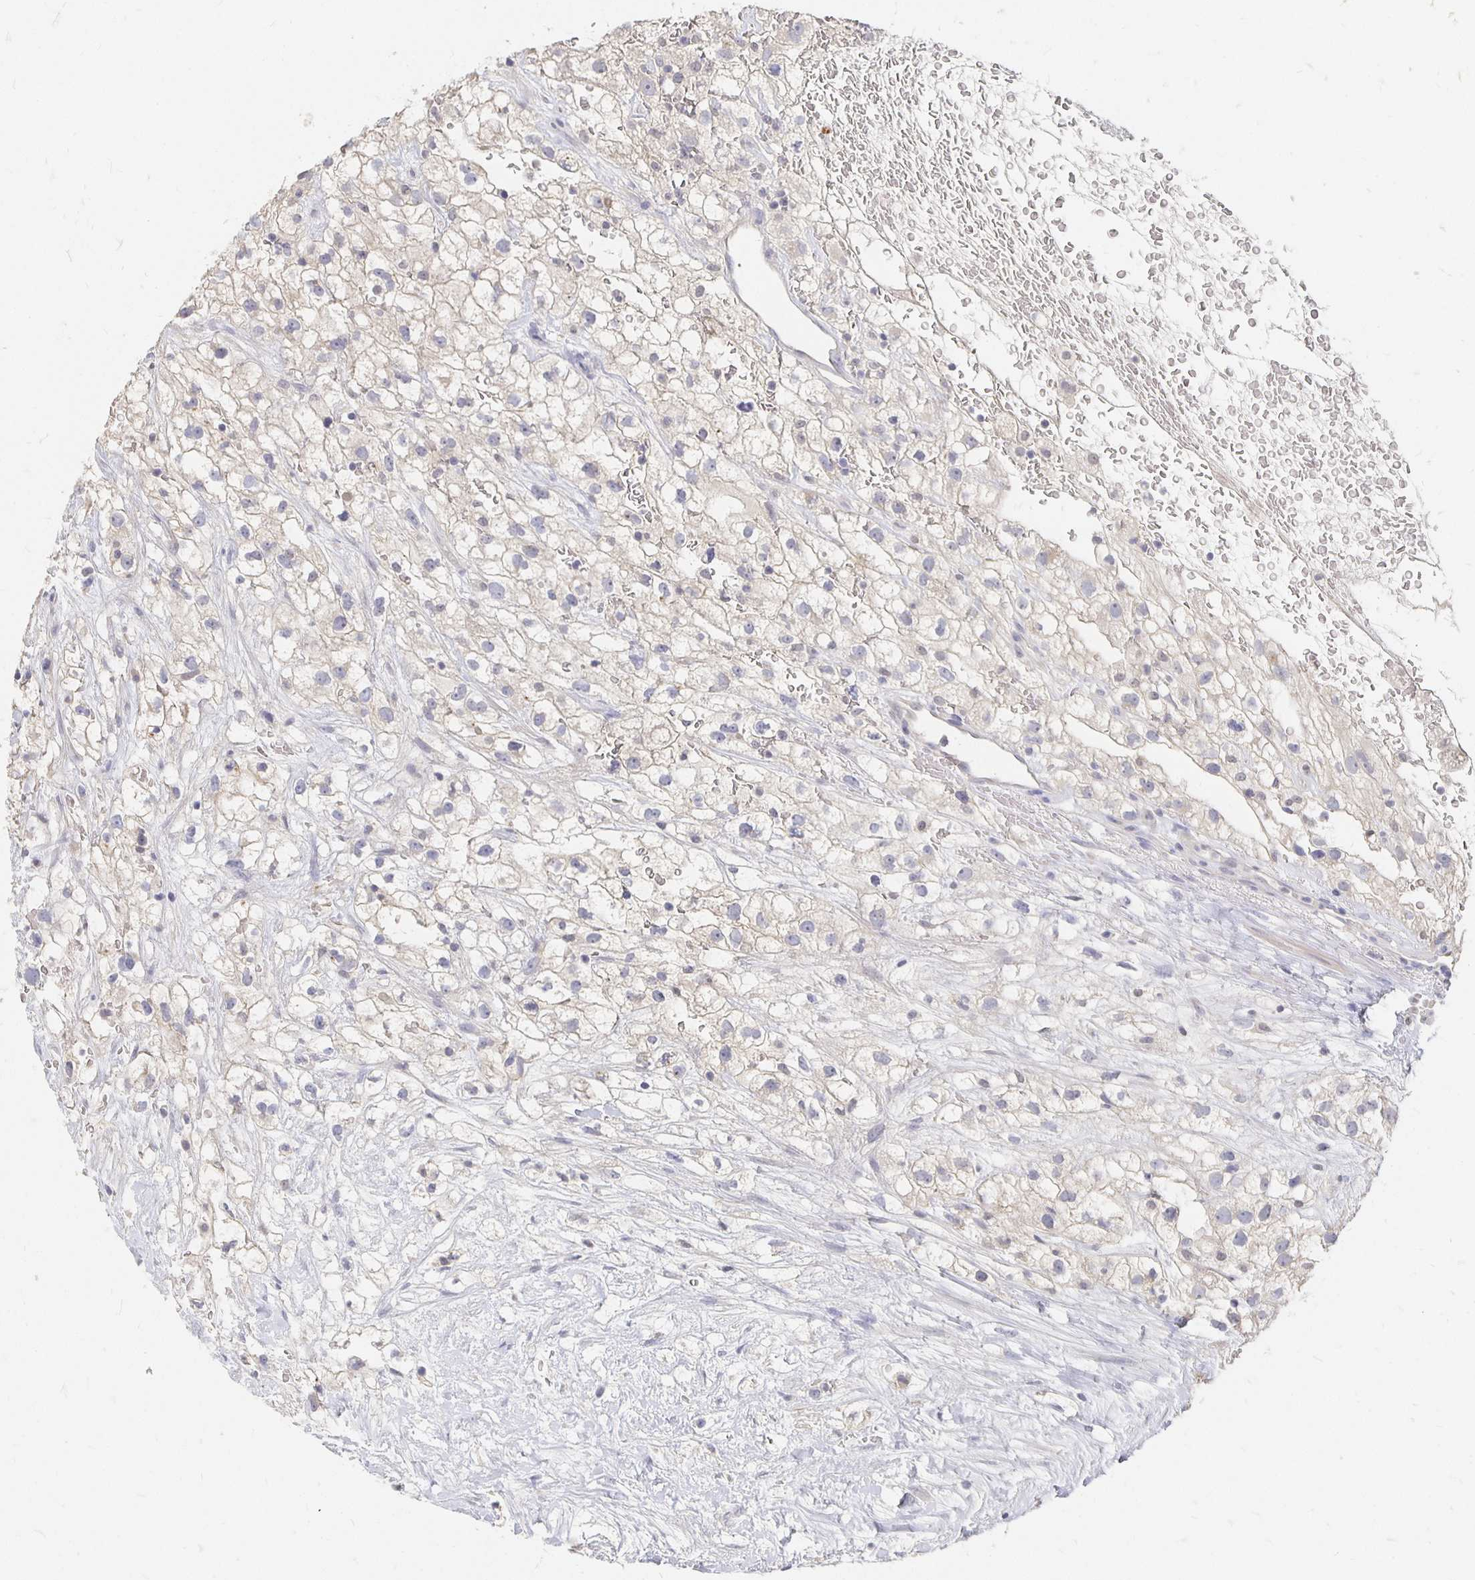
{"staining": {"intensity": "negative", "quantity": "none", "location": "none"}, "tissue": "renal cancer", "cell_type": "Tumor cells", "image_type": "cancer", "snomed": [{"axis": "morphology", "description": "Adenocarcinoma, NOS"}, {"axis": "topography", "description": "Kidney"}], "caption": "A micrograph of renal cancer stained for a protein demonstrates no brown staining in tumor cells. (DAB IHC, high magnification).", "gene": "FKRP", "patient": {"sex": "male", "age": 59}}